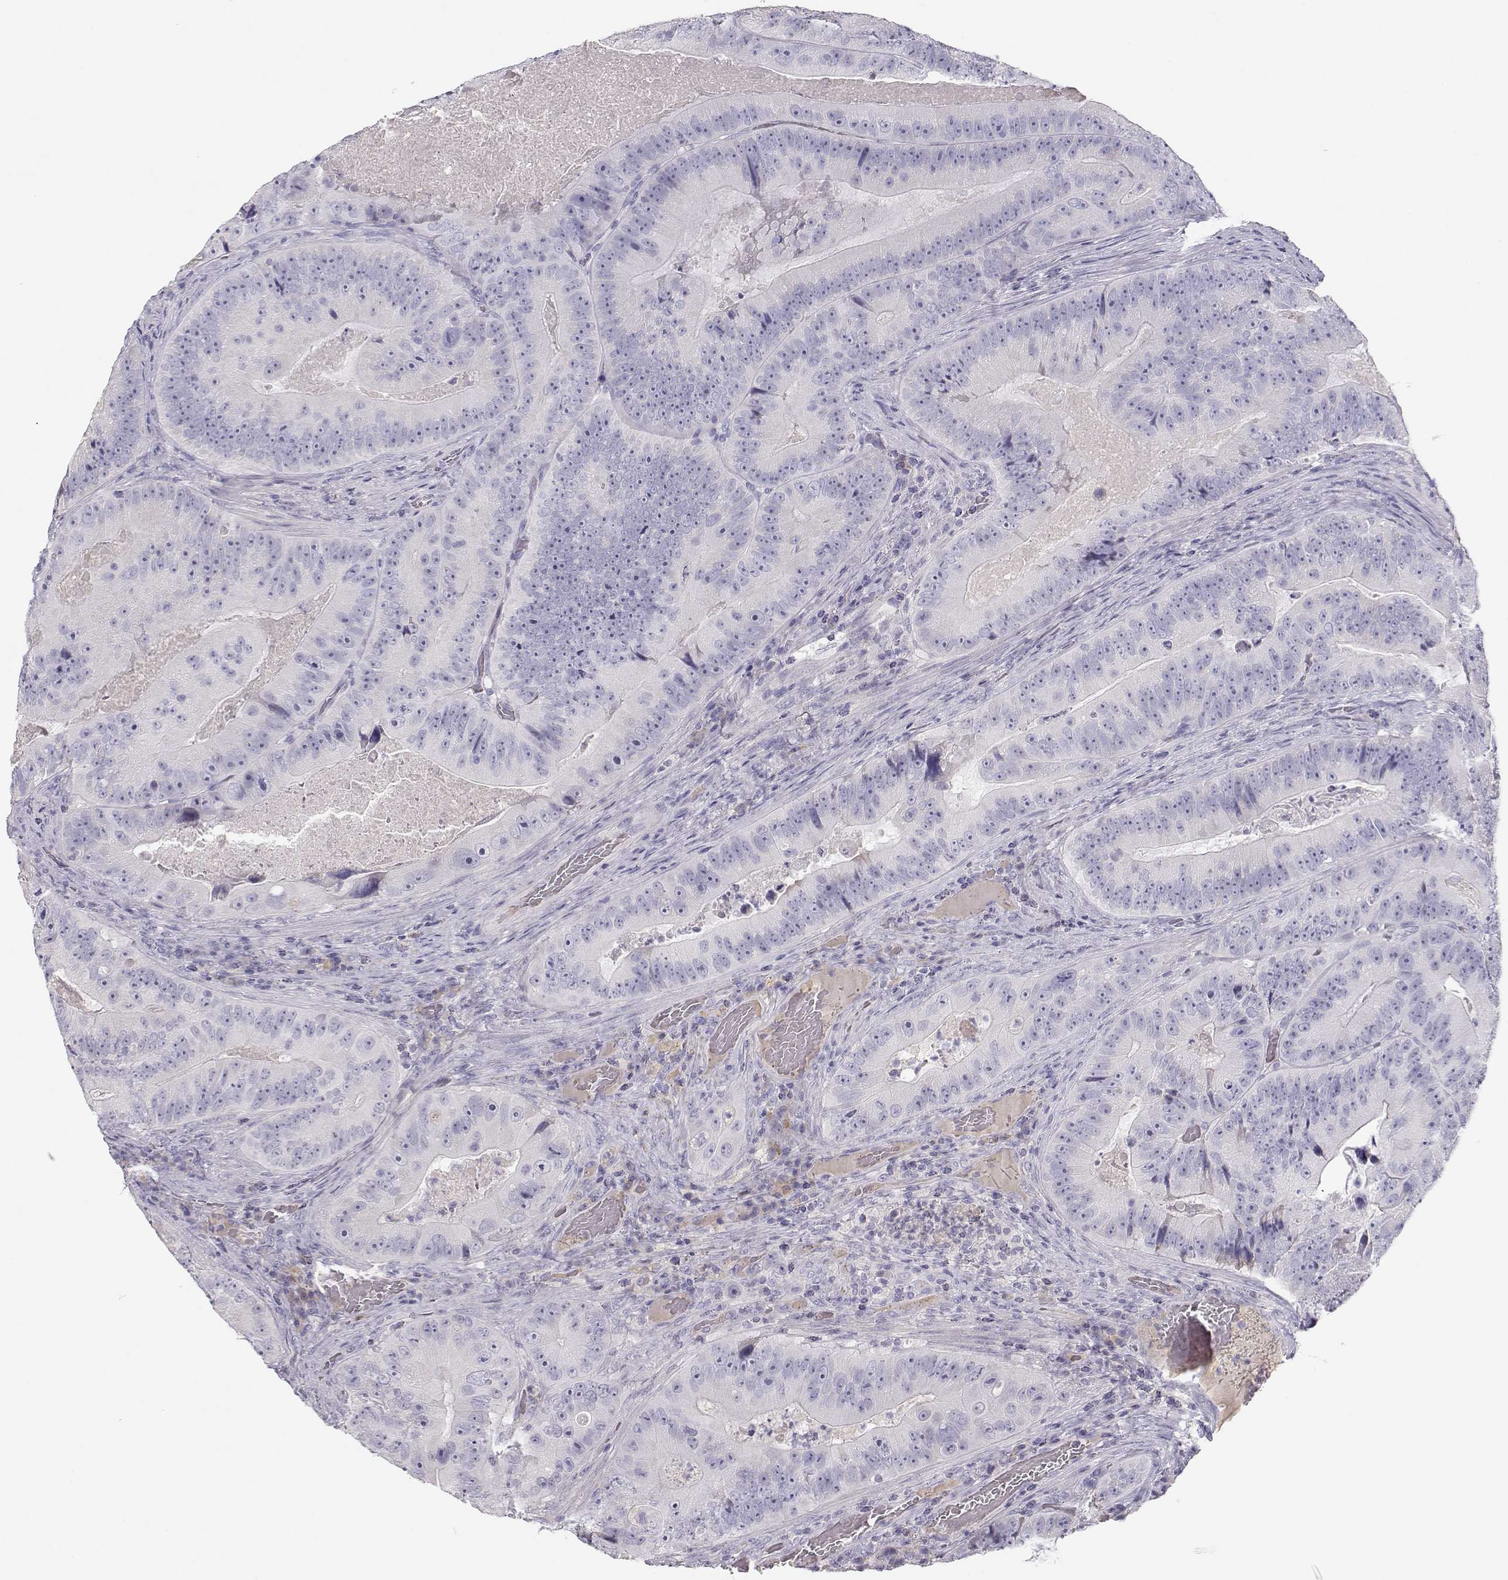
{"staining": {"intensity": "negative", "quantity": "none", "location": "none"}, "tissue": "colorectal cancer", "cell_type": "Tumor cells", "image_type": "cancer", "snomed": [{"axis": "morphology", "description": "Adenocarcinoma, NOS"}, {"axis": "topography", "description": "Colon"}], "caption": "Human adenocarcinoma (colorectal) stained for a protein using IHC reveals no staining in tumor cells.", "gene": "SLCO6A1", "patient": {"sex": "female", "age": 86}}